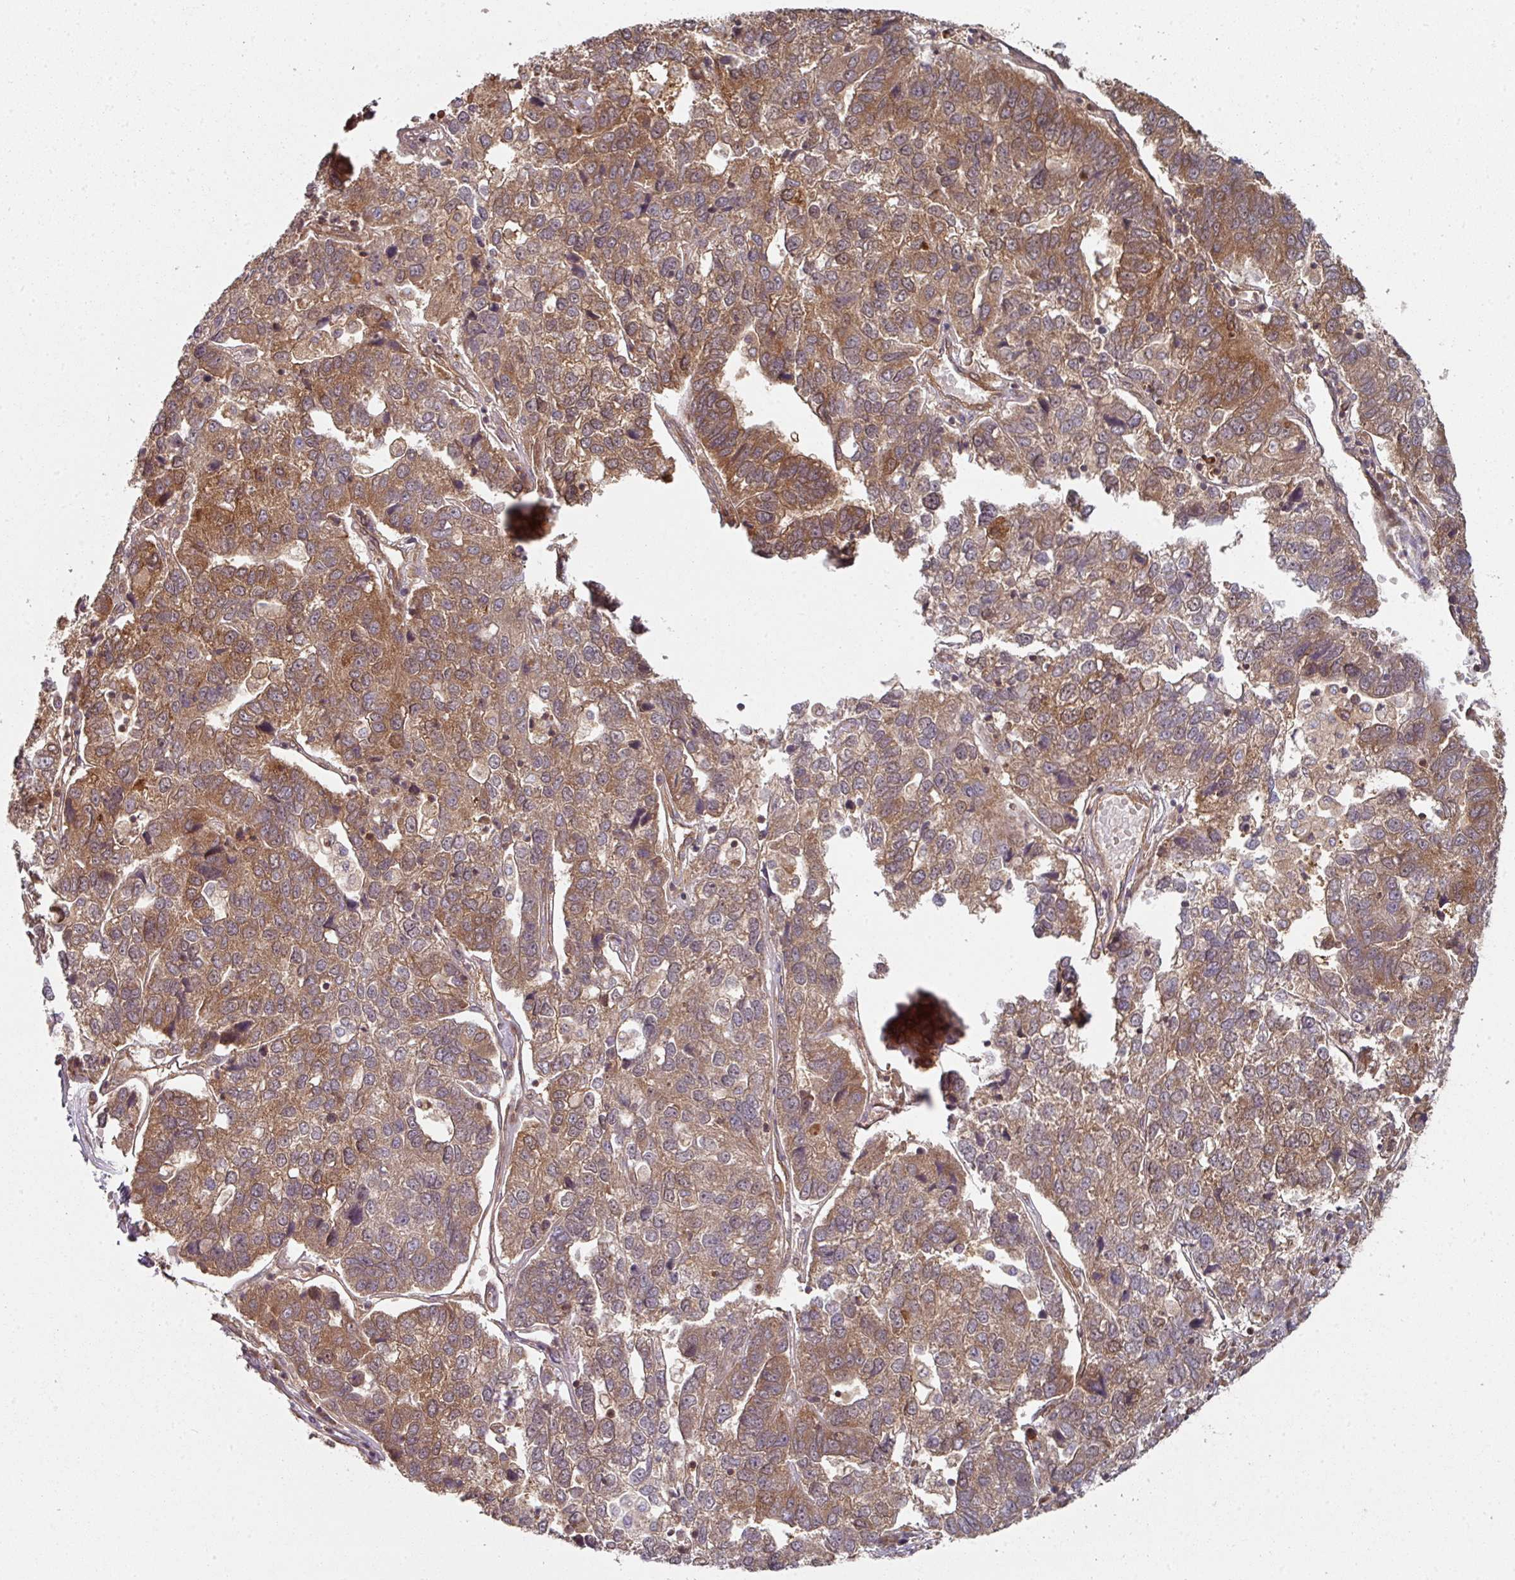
{"staining": {"intensity": "moderate", "quantity": ">75%", "location": "cytoplasmic/membranous"}, "tissue": "pancreatic cancer", "cell_type": "Tumor cells", "image_type": "cancer", "snomed": [{"axis": "morphology", "description": "Adenocarcinoma, NOS"}, {"axis": "topography", "description": "Pancreas"}], "caption": "An image of human pancreatic adenocarcinoma stained for a protein exhibits moderate cytoplasmic/membranous brown staining in tumor cells. (Stains: DAB in brown, nuclei in blue, Microscopy: brightfield microscopy at high magnification).", "gene": "EIF4EBP2", "patient": {"sex": "female", "age": 61}}